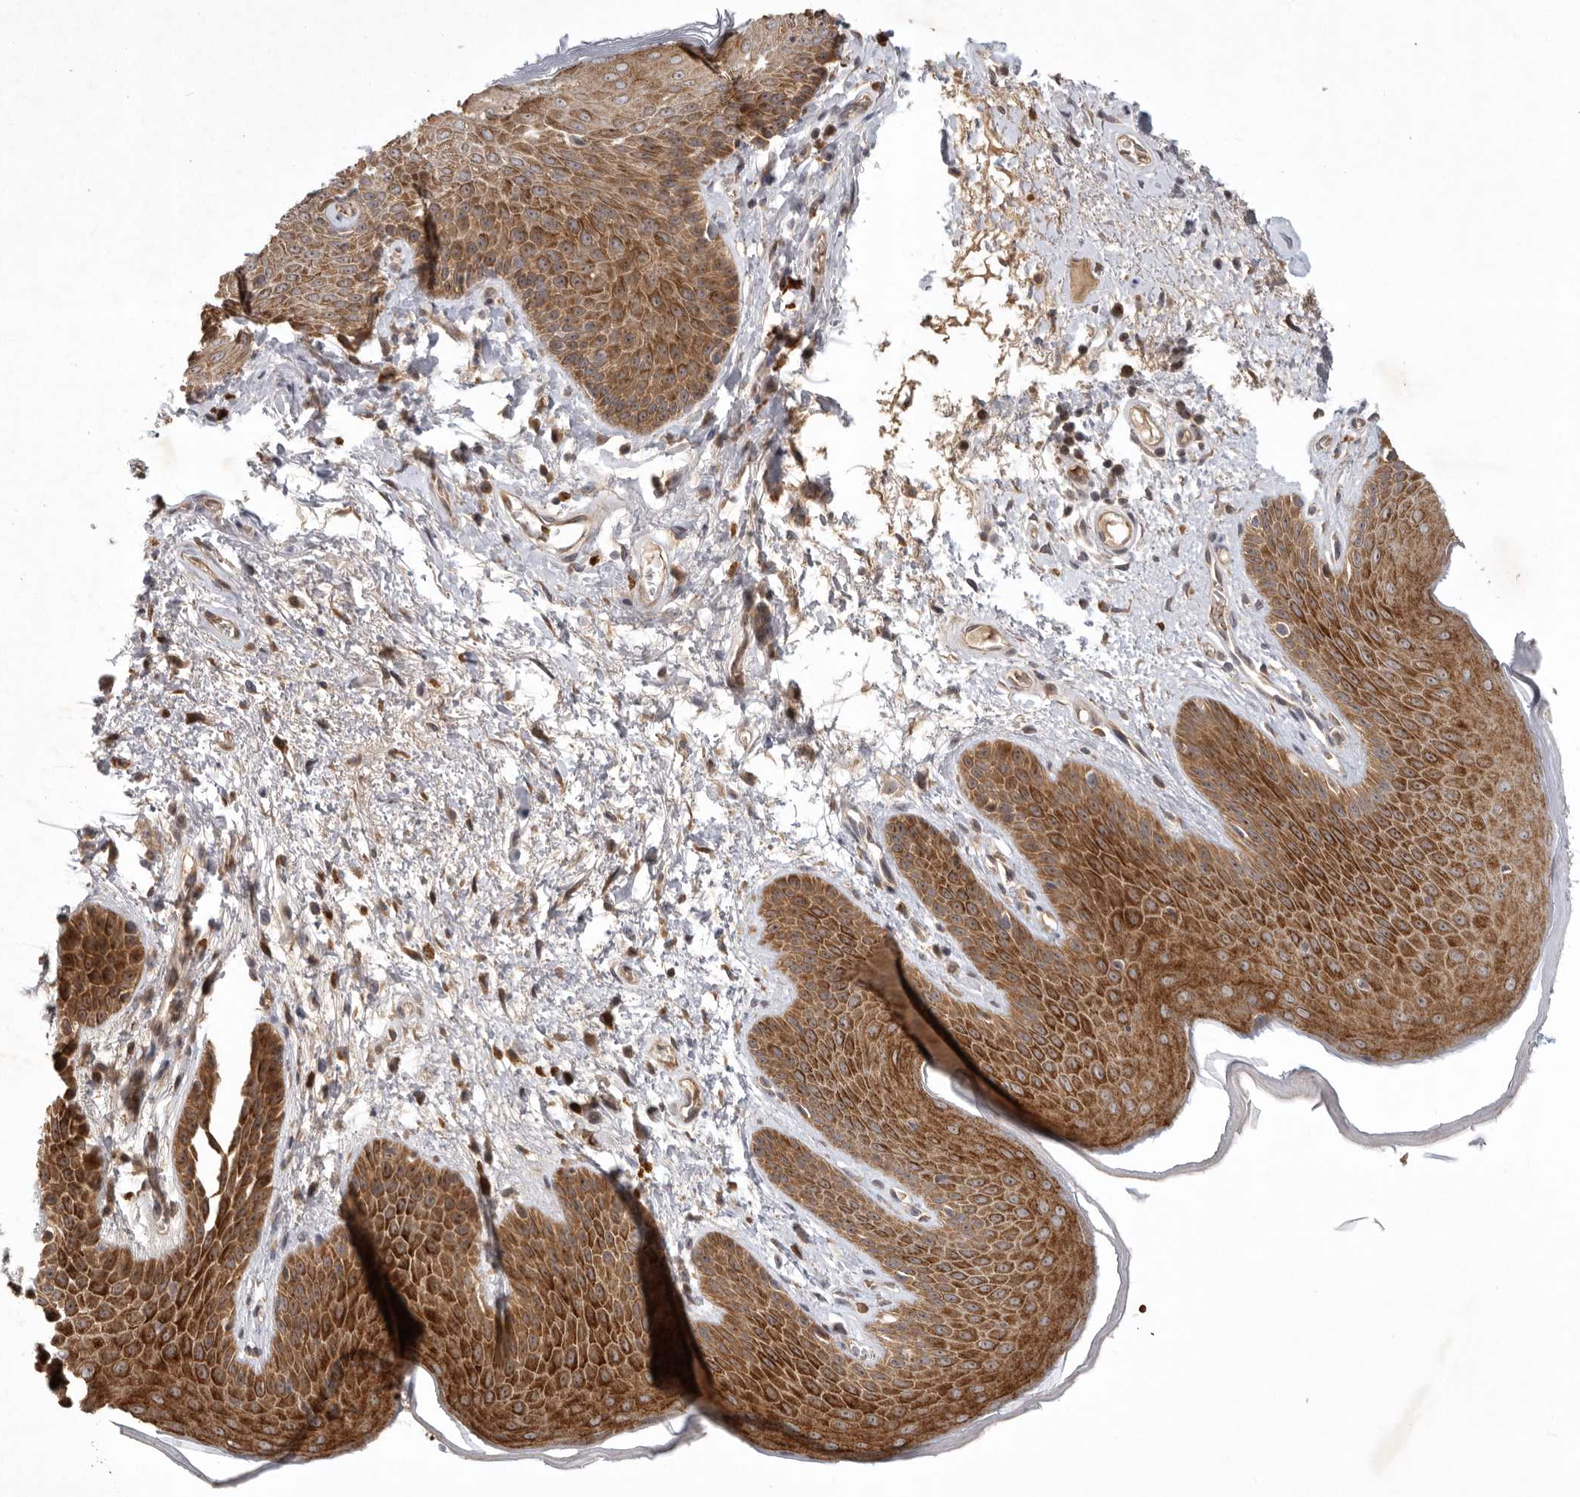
{"staining": {"intensity": "strong", "quantity": ">75%", "location": "cytoplasmic/membranous"}, "tissue": "skin", "cell_type": "Epidermal cells", "image_type": "normal", "snomed": [{"axis": "morphology", "description": "Normal tissue, NOS"}, {"axis": "topography", "description": "Anal"}], "caption": "Immunohistochemical staining of unremarkable skin displays >75% levels of strong cytoplasmic/membranous protein positivity in approximately >75% of epidermal cells.", "gene": "KIF2B", "patient": {"sex": "male", "age": 74}}